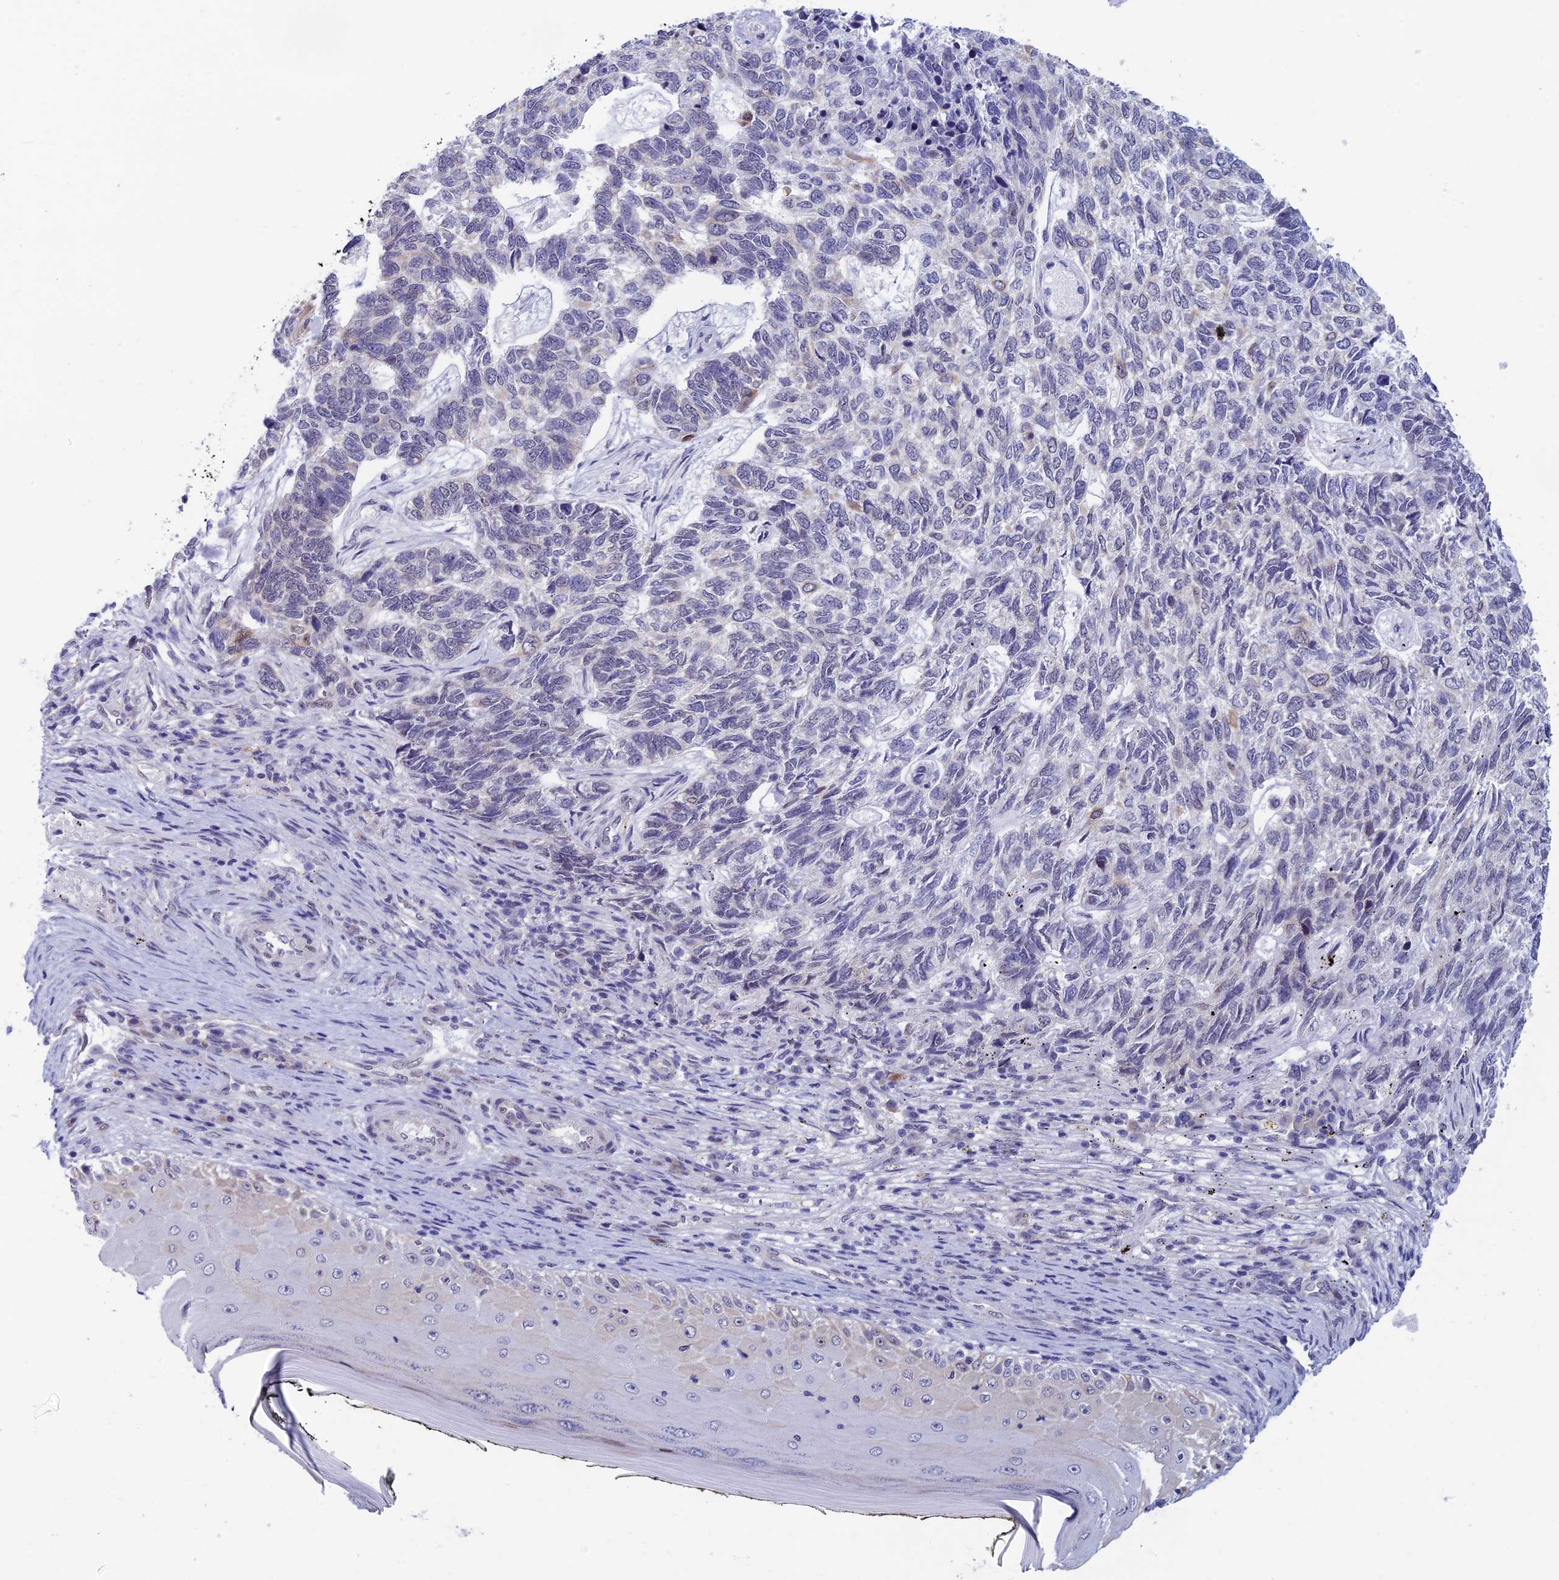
{"staining": {"intensity": "negative", "quantity": "none", "location": "none"}, "tissue": "skin cancer", "cell_type": "Tumor cells", "image_type": "cancer", "snomed": [{"axis": "morphology", "description": "Basal cell carcinoma"}, {"axis": "topography", "description": "Skin"}], "caption": "Skin cancer stained for a protein using immunohistochemistry displays no expression tumor cells.", "gene": "NABP2", "patient": {"sex": "female", "age": 65}}